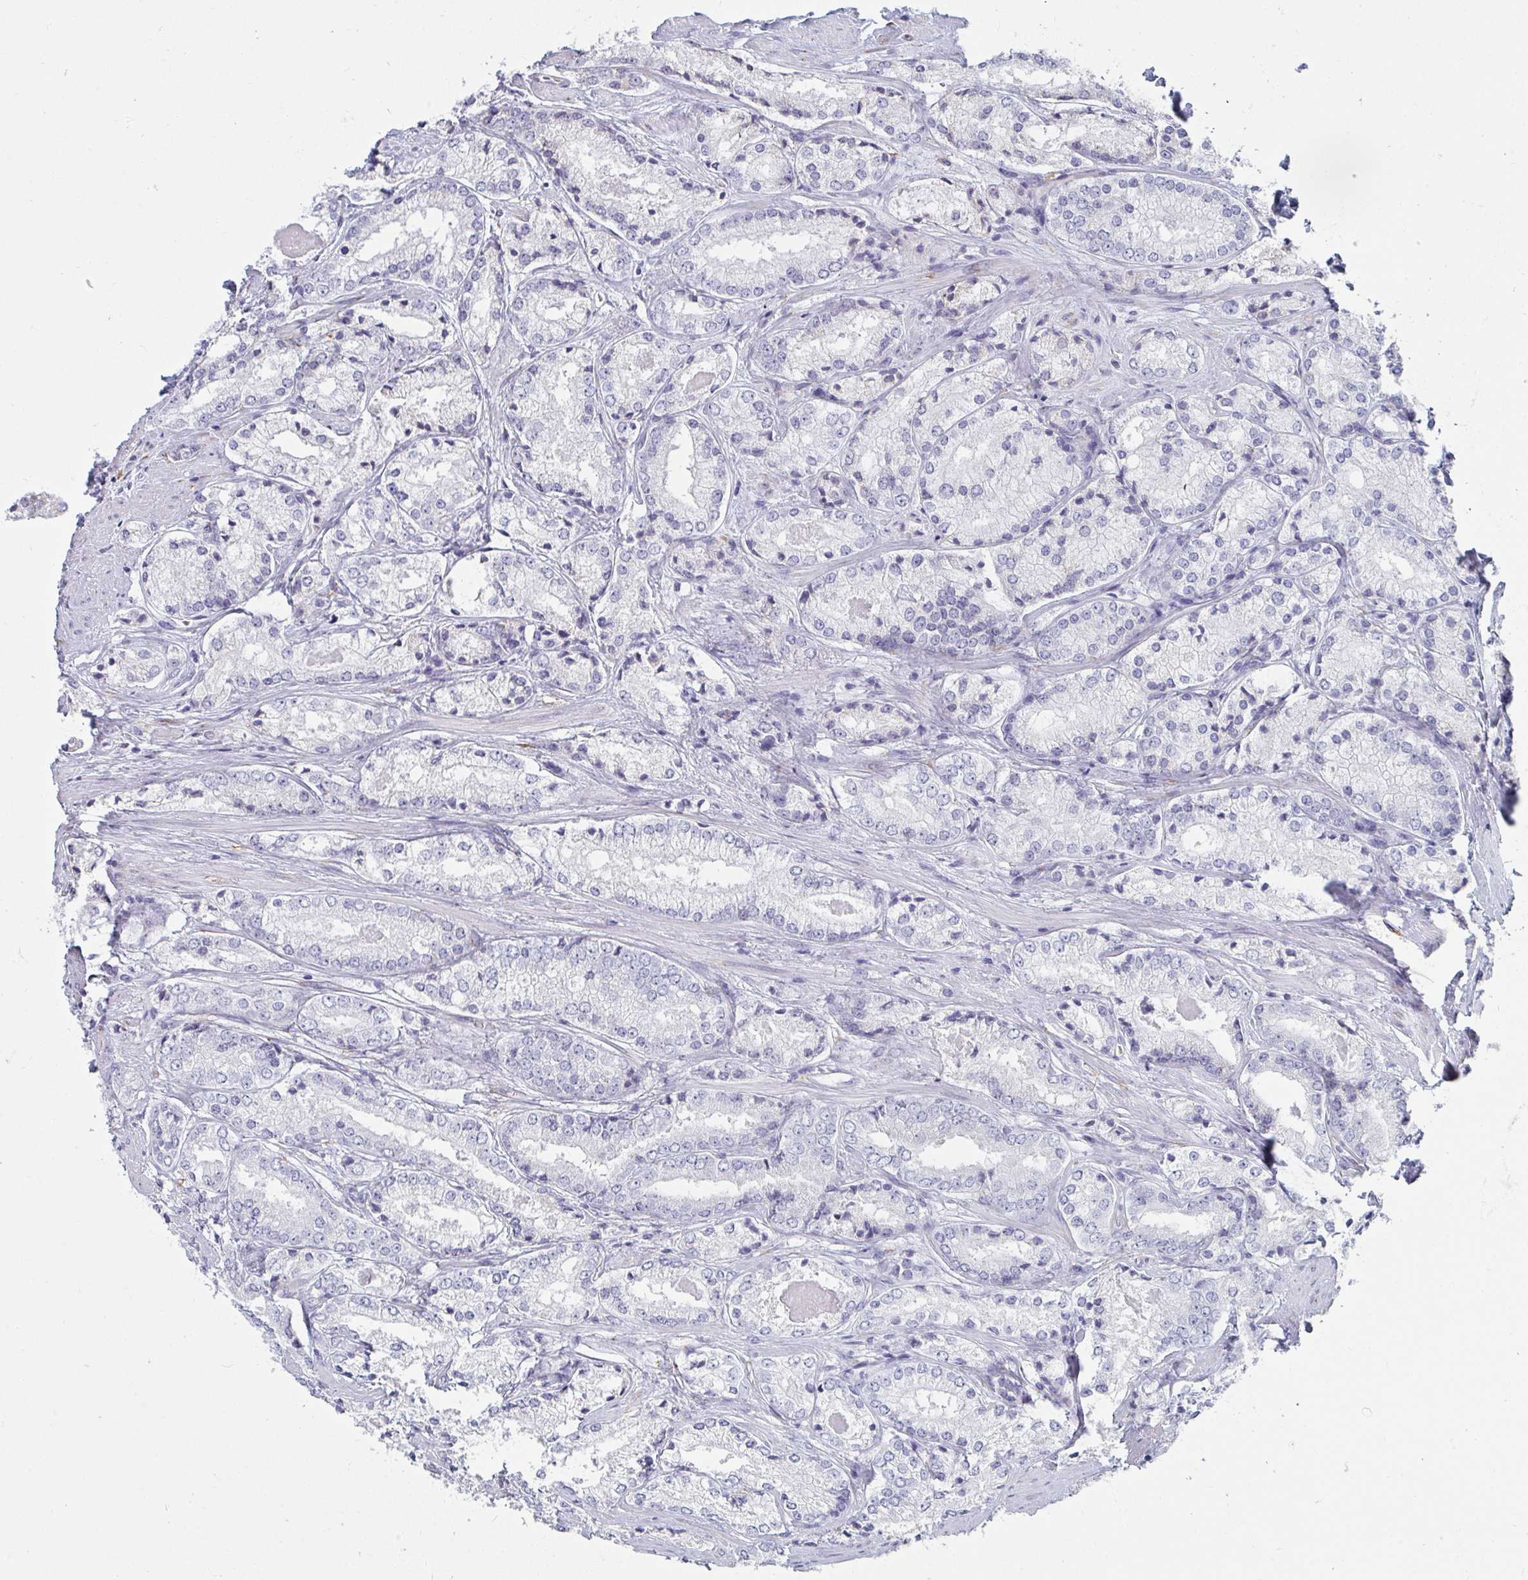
{"staining": {"intensity": "negative", "quantity": "none", "location": "none"}, "tissue": "prostate cancer", "cell_type": "Tumor cells", "image_type": "cancer", "snomed": [{"axis": "morphology", "description": "Adenocarcinoma, NOS"}, {"axis": "morphology", "description": "Adenocarcinoma, Low grade"}, {"axis": "topography", "description": "Prostate"}], "caption": "Protein analysis of prostate cancer (adenocarcinoma (low-grade)) reveals no significant expression in tumor cells. (Stains: DAB (3,3'-diaminobenzidine) immunohistochemistry (IHC) with hematoxylin counter stain, Microscopy: brightfield microscopy at high magnification).", "gene": "SHROOM1", "patient": {"sex": "male", "age": 68}}